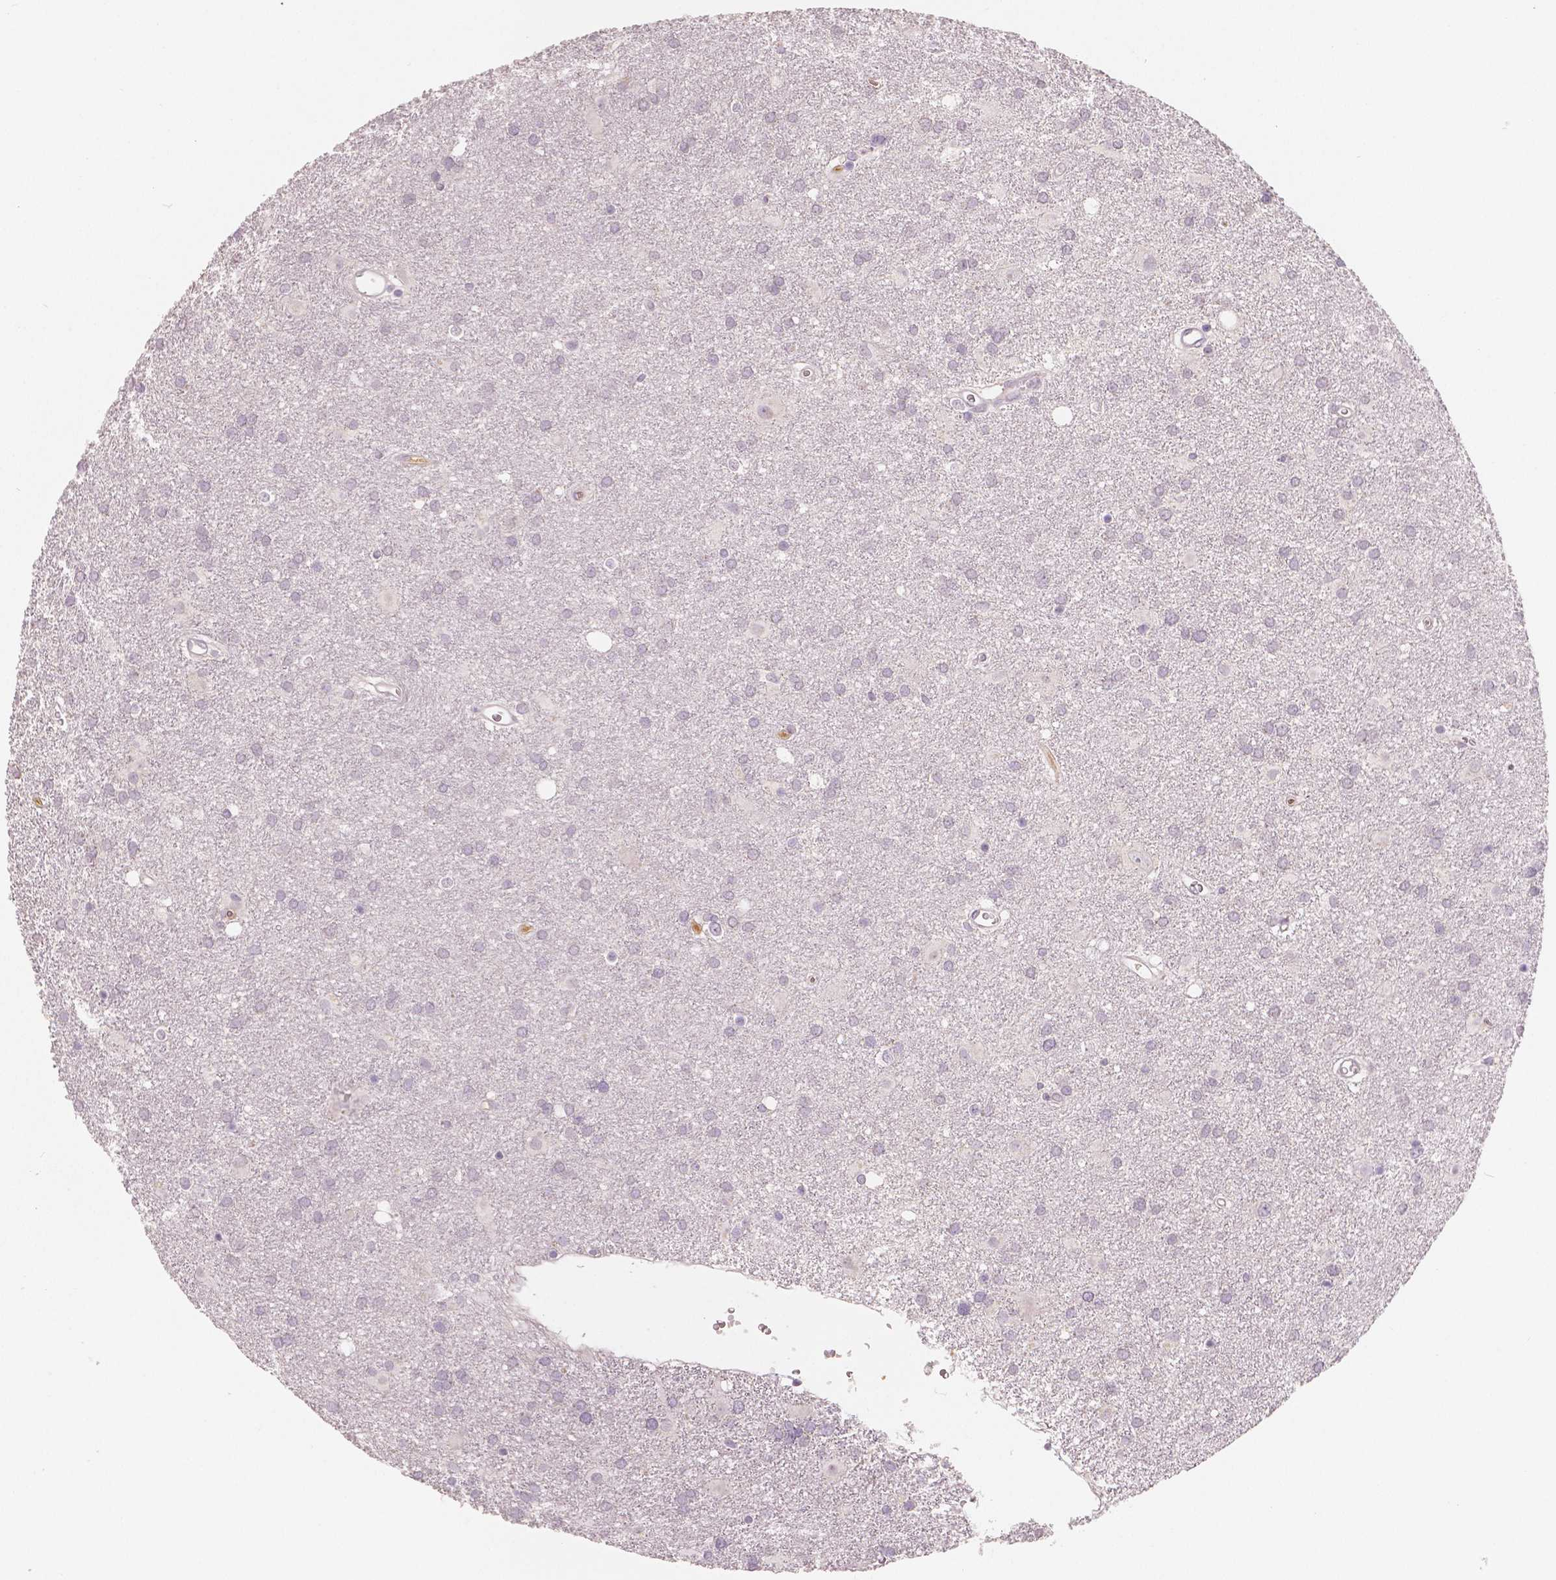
{"staining": {"intensity": "negative", "quantity": "none", "location": "none"}, "tissue": "glioma", "cell_type": "Tumor cells", "image_type": "cancer", "snomed": [{"axis": "morphology", "description": "Glioma, malignant, Low grade"}, {"axis": "topography", "description": "Brain"}], "caption": "This image is of glioma stained with immunohistochemistry to label a protein in brown with the nuclei are counter-stained blue. There is no expression in tumor cells. Brightfield microscopy of immunohistochemistry stained with DAB (3,3'-diaminobenzidine) (brown) and hematoxylin (blue), captured at high magnification.", "gene": "APOA4", "patient": {"sex": "male", "age": 58}}